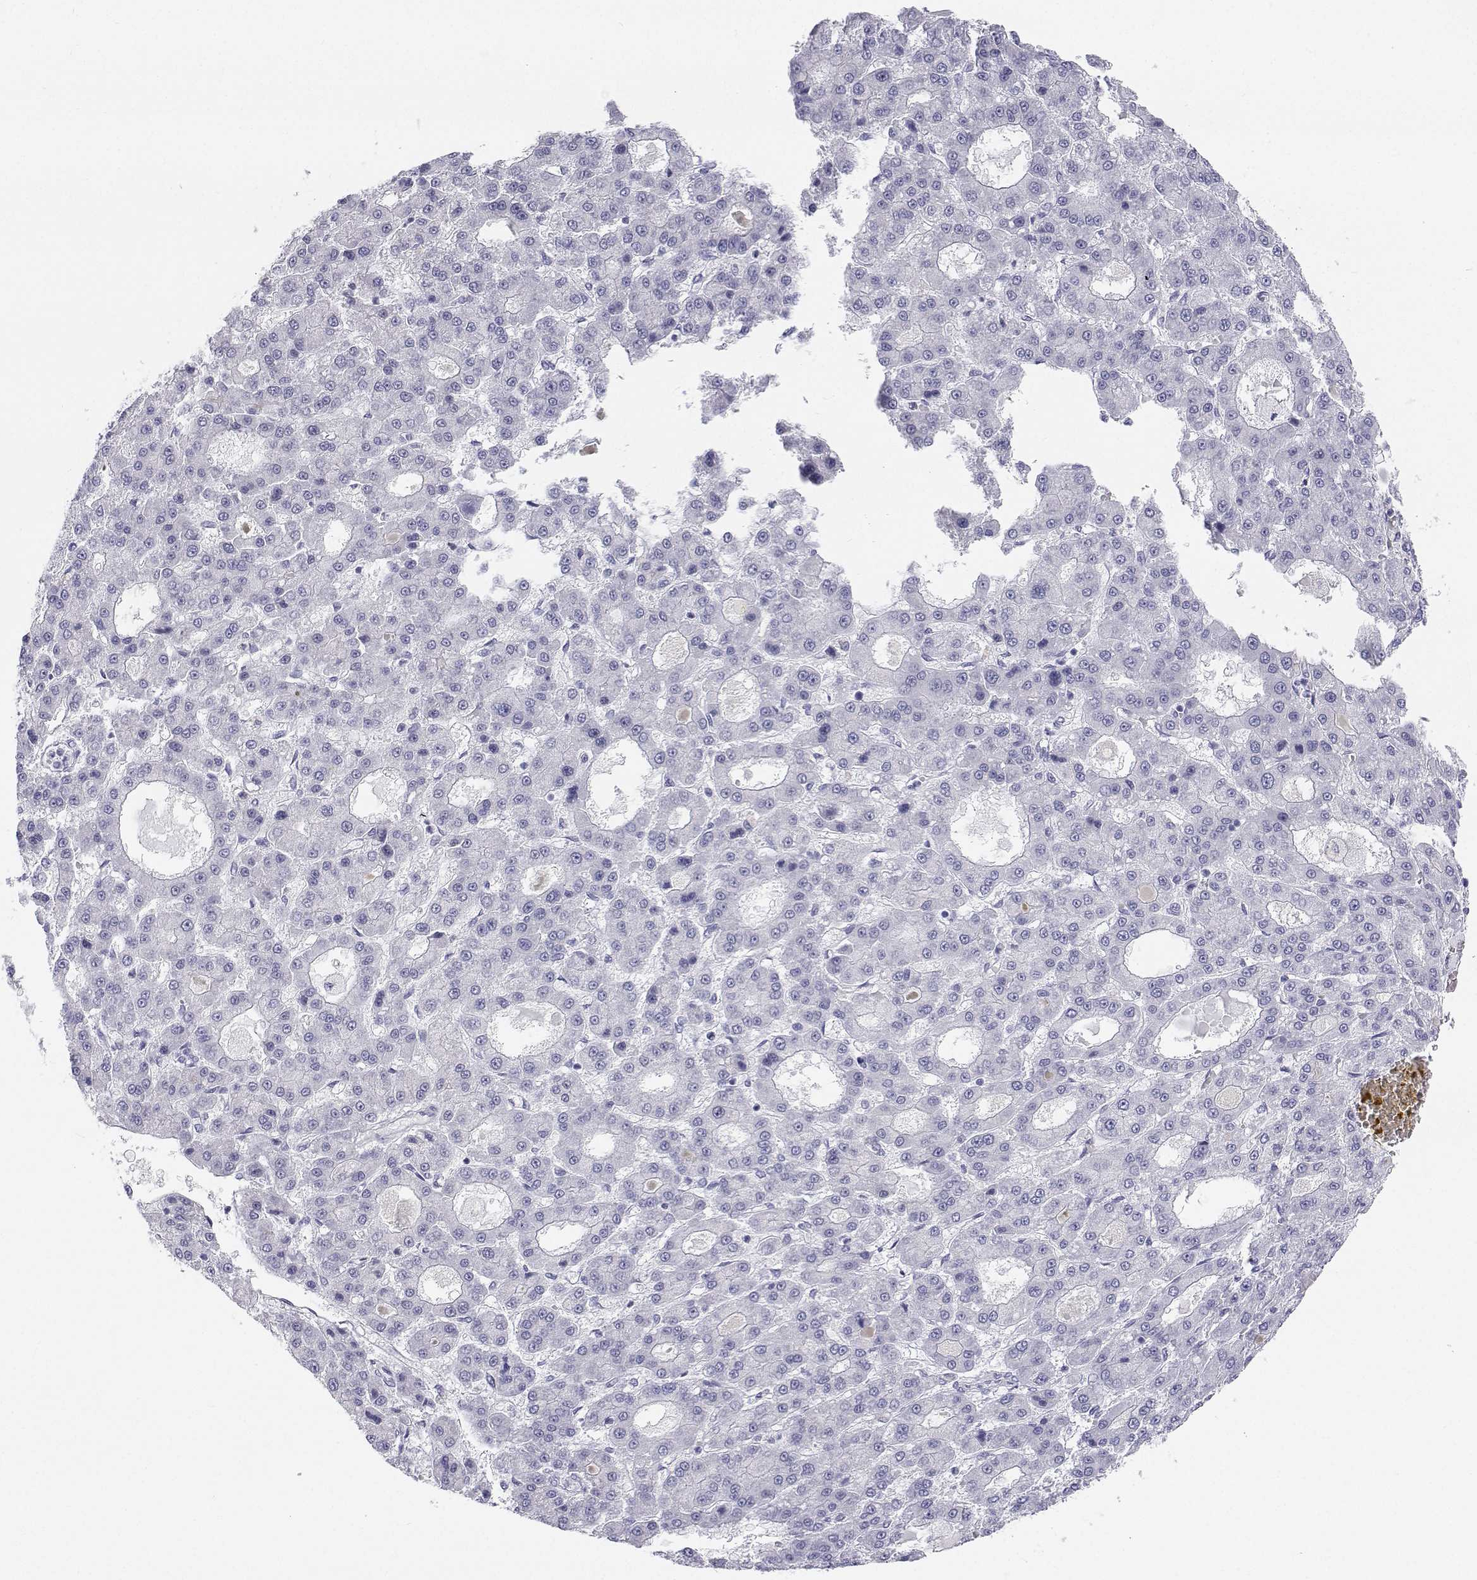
{"staining": {"intensity": "negative", "quantity": "none", "location": "none"}, "tissue": "liver cancer", "cell_type": "Tumor cells", "image_type": "cancer", "snomed": [{"axis": "morphology", "description": "Carcinoma, Hepatocellular, NOS"}, {"axis": "topography", "description": "Liver"}], "caption": "The micrograph demonstrates no significant expression in tumor cells of hepatocellular carcinoma (liver).", "gene": "TTN", "patient": {"sex": "male", "age": 70}}